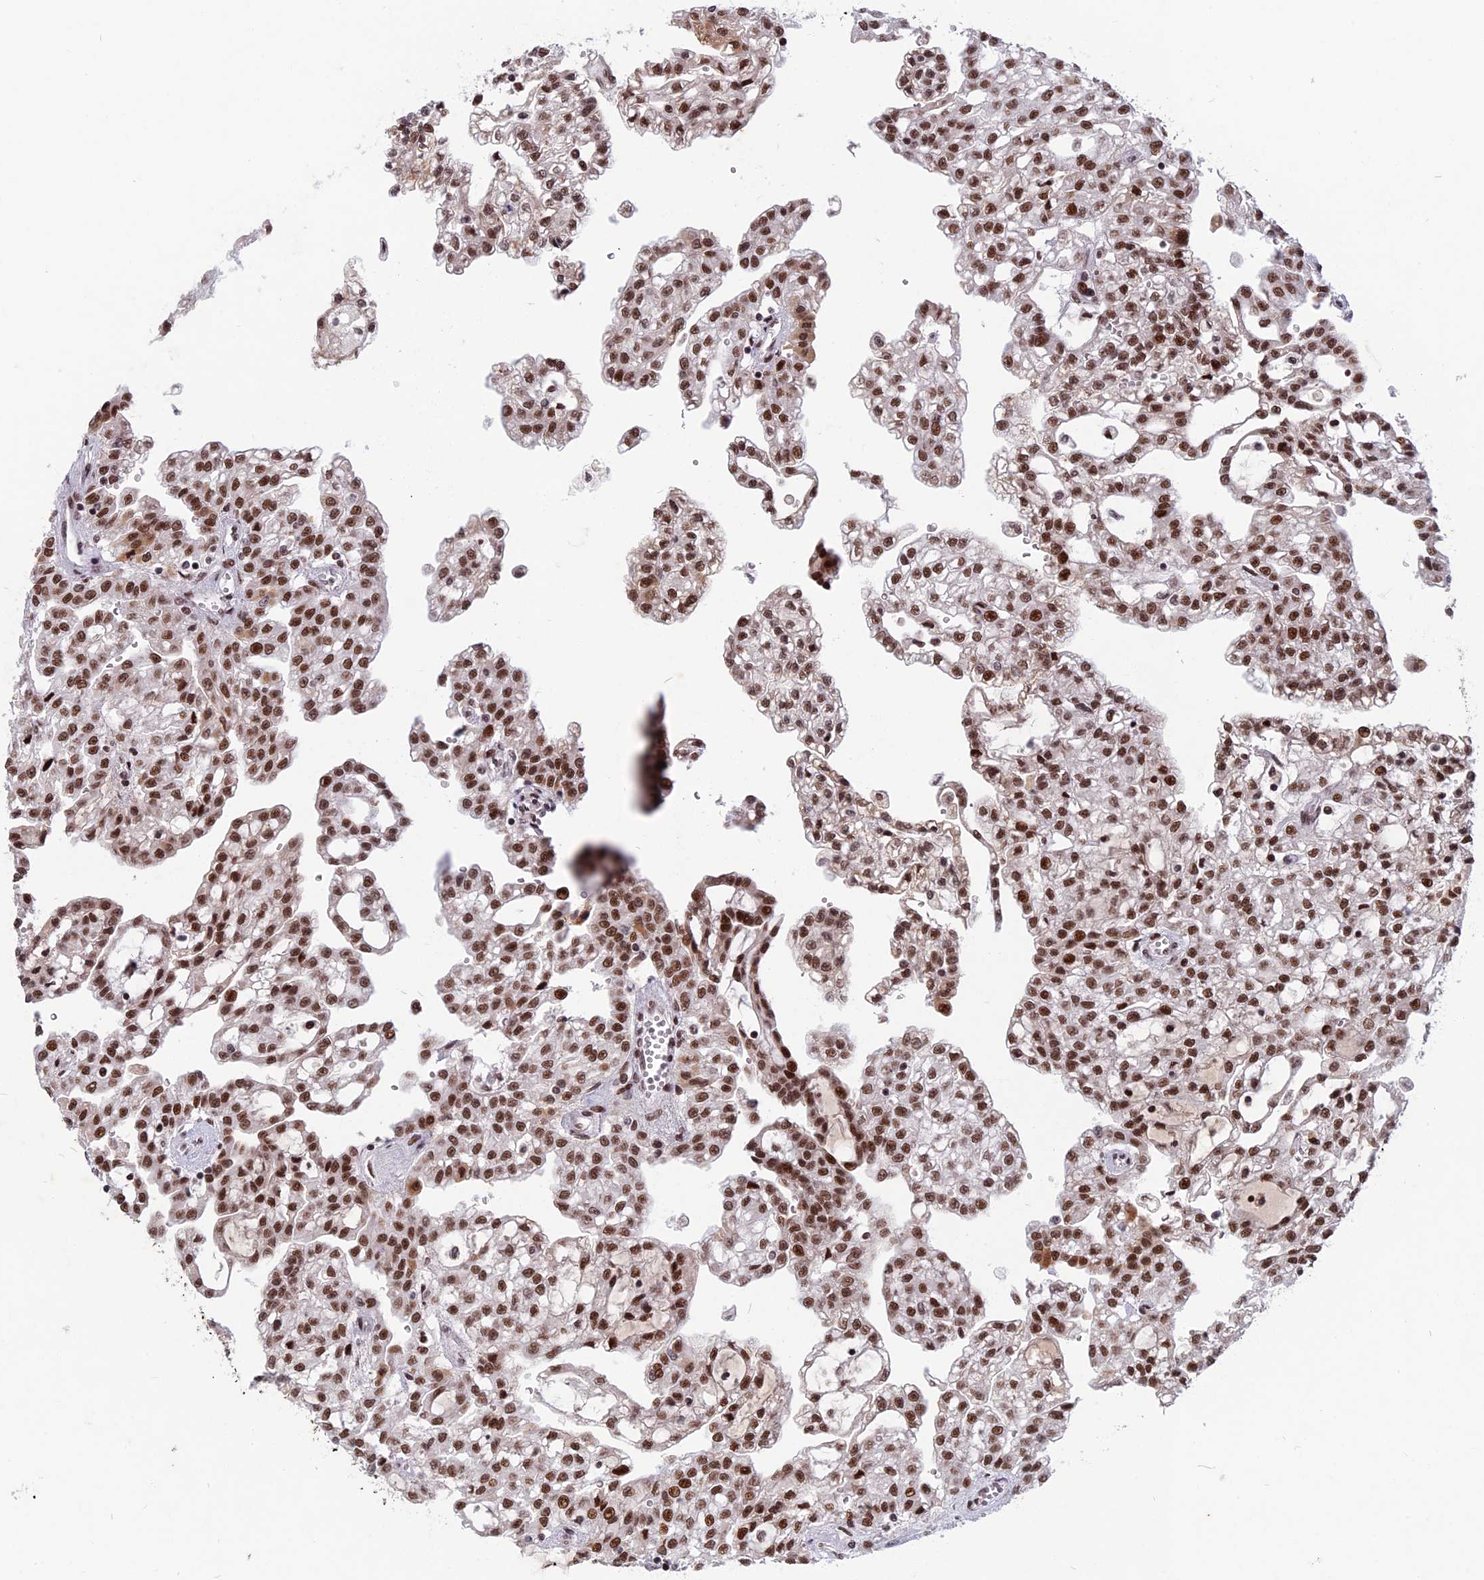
{"staining": {"intensity": "moderate", "quantity": ">75%", "location": "nuclear"}, "tissue": "renal cancer", "cell_type": "Tumor cells", "image_type": "cancer", "snomed": [{"axis": "morphology", "description": "Adenocarcinoma, NOS"}, {"axis": "topography", "description": "Kidney"}], "caption": "About >75% of tumor cells in human renal cancer (adenocarcinoma) display moderate nuclear protein staining as visualized by brown immunohistochemical staining.", "gene": "CDC7", "patient": {"sex": "male", "age": 63}}